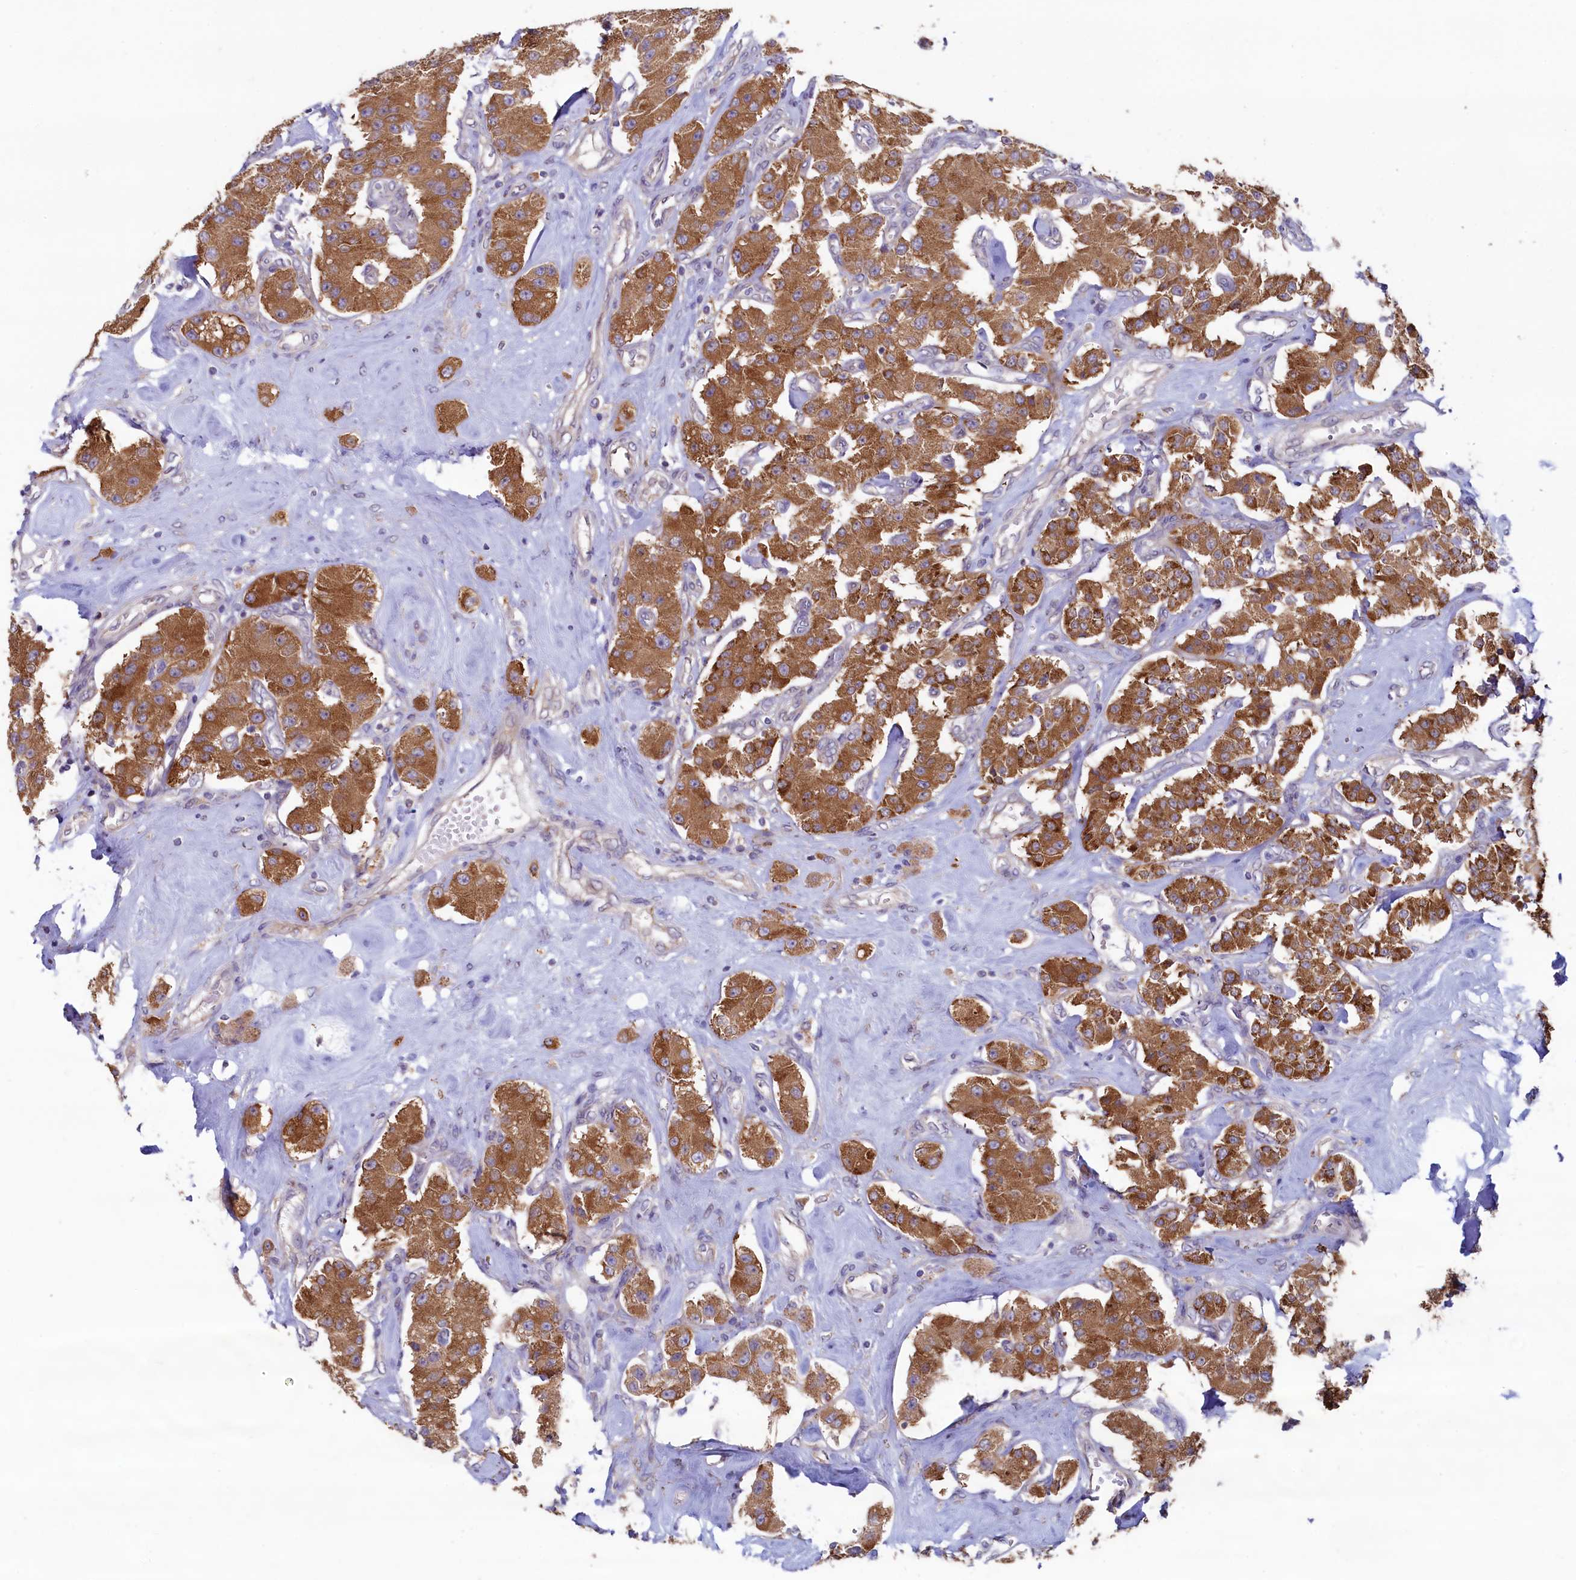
{"staining": {"intensity": "moderate", "quantity": ">75%", "location": "cytoplasmic/membranous"}, "tissue": "carcinoid", "cell_type": "Tumor cells", "image_type": "cancer", "snomed": [{"axis": "morphology", "description": "Carcinoid, malignant, NOS"}, {"axis": "topography", "description": "Pancreas"}], "caption": "Tumor cells reveal moderate cytoplasmic/membranous positivity in approximately >75% of cells in malignant carcinoid.", "gene": "SPATA2L", "patient": {"sex": "male", "age": 41}}